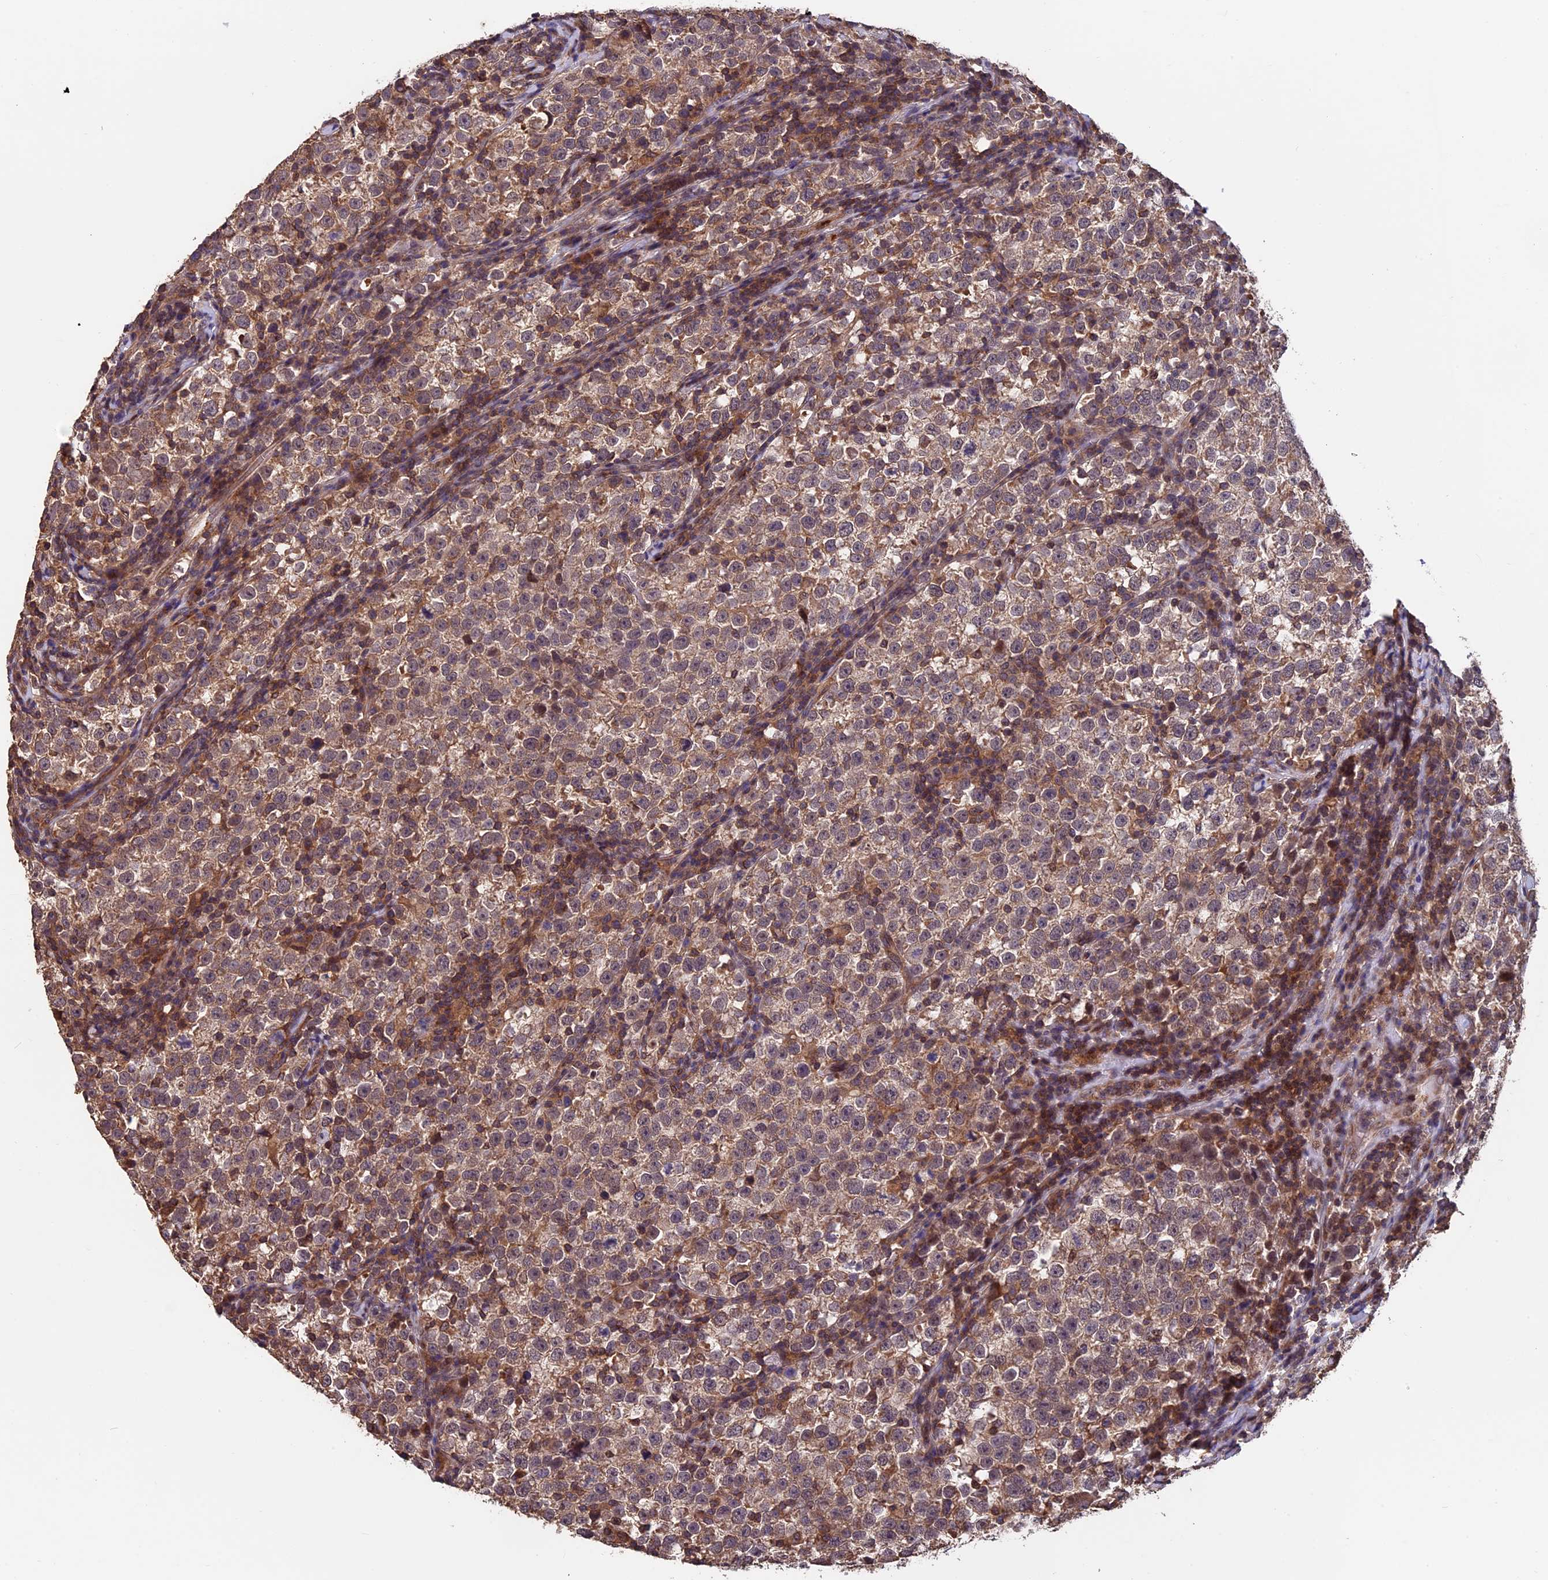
{"staining": {"intensity": "weak", "quantity": ">75%", "location": "cytoplasmic/membranous"}, "tissue": "testis cancer", "cell_type": "Tumor cells", "image_type": "cancer", "snomed": [{"axis": "morphology", "description": "Normal tissue, NOS"}, {"axis": "morphology", "description": "Seminoma, NOS"}, {"axis": "topography", "description": "Testis"}], "caption": "IHC of seminoma (testis) displays low levels of weak cytoplasmic/membranous staining in approximately >75% of tumor cells.", "gene": "PKD2L2", "patient": {"sex": "male", "age": 43}}